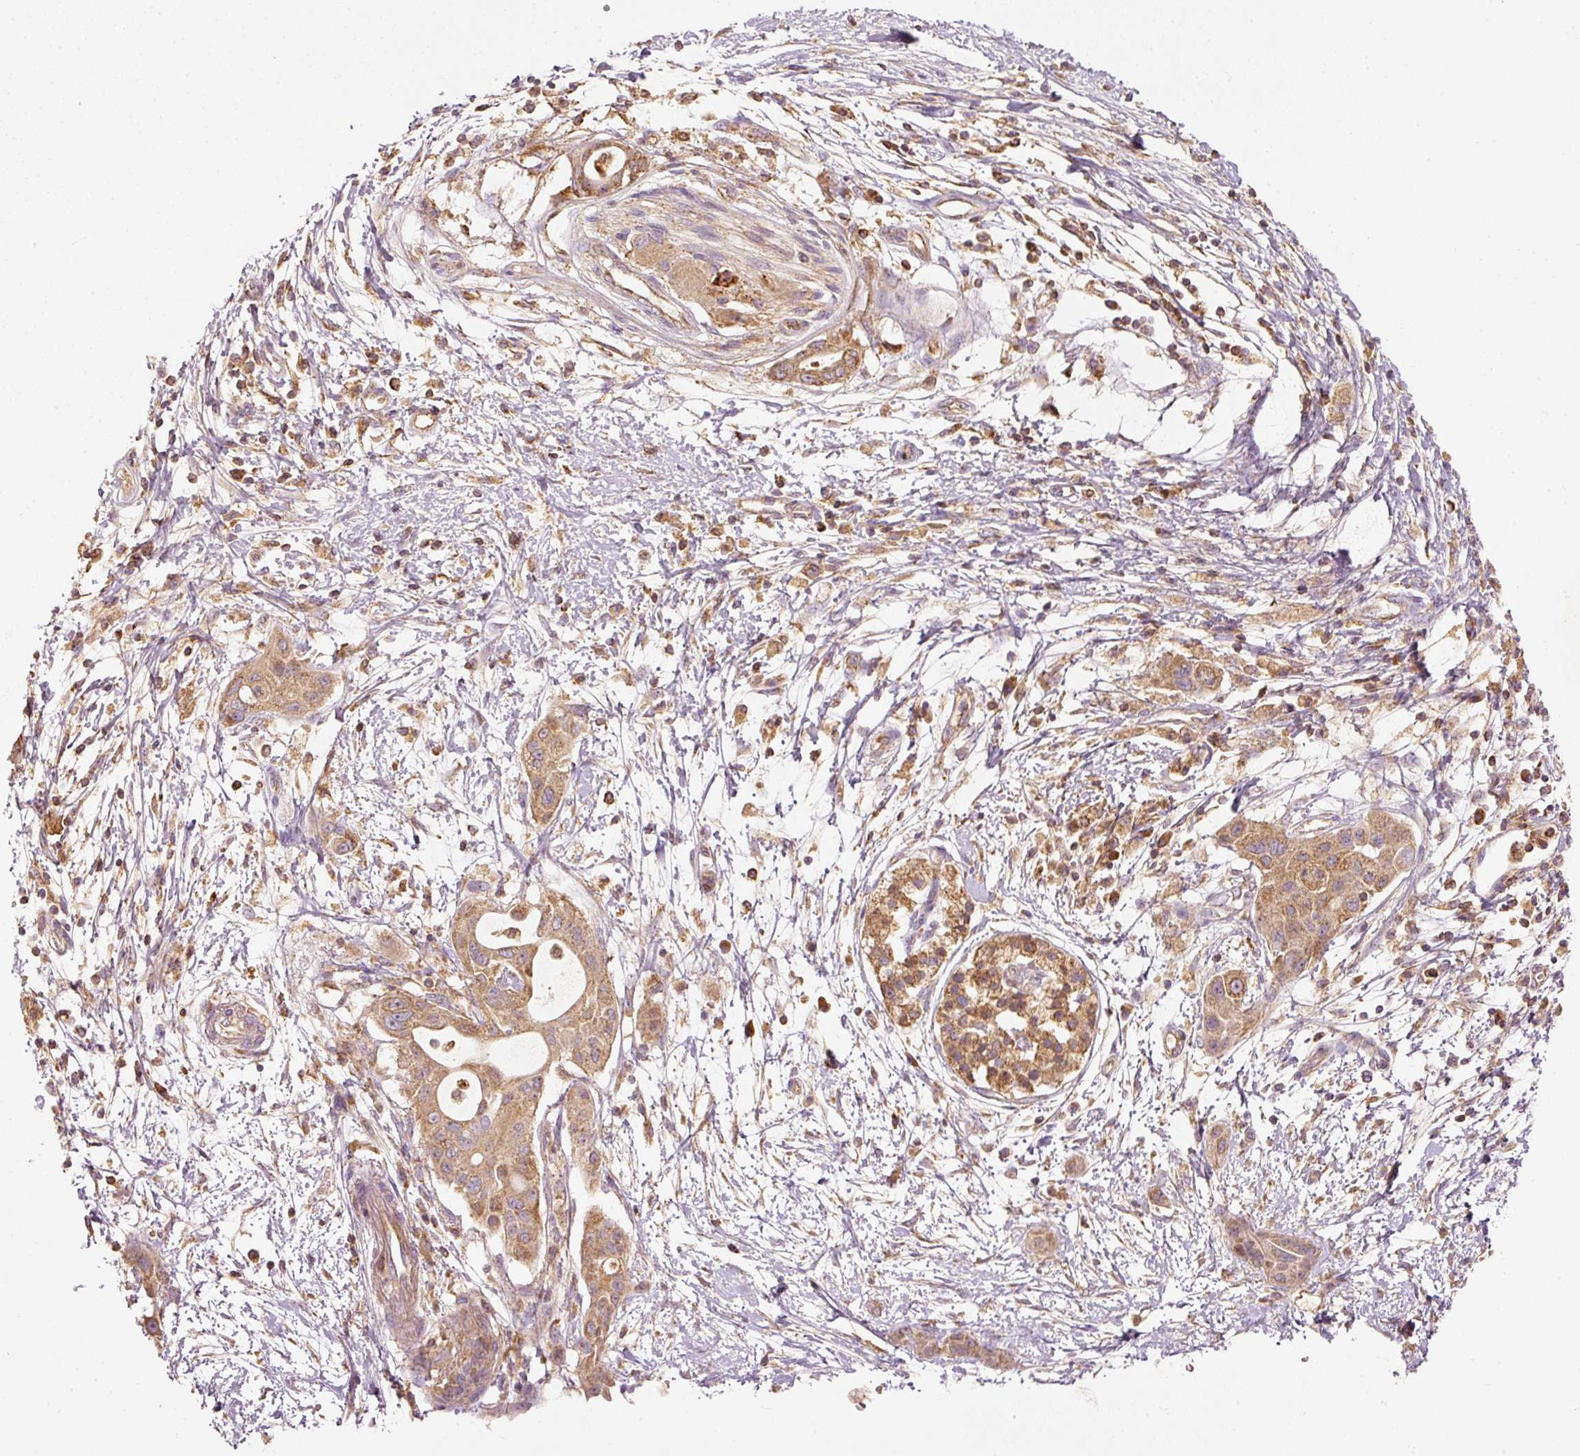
{"staining": {"intensity": "moderate", "quantity": ">75%", "location": "cytoplasmic/membranous"}, "tissue": "pancreatic cancer", "cell_type": "Tumor cells", "image_type": "cancer", "snomed": [{"axis": "morphology", "description": "Adenocarcinoma, NOS"}, {"axis": "topography", "description": "Pancreas"}], "caption": "A medium amount of moderate cytoplasmic/membranous expression is seen in about >75% of tumor cells in pancreatic cancer (adenocarcinoma) tissue.", "gene": "PSENEN", "patient": {"sex": "male", "age": 68}}